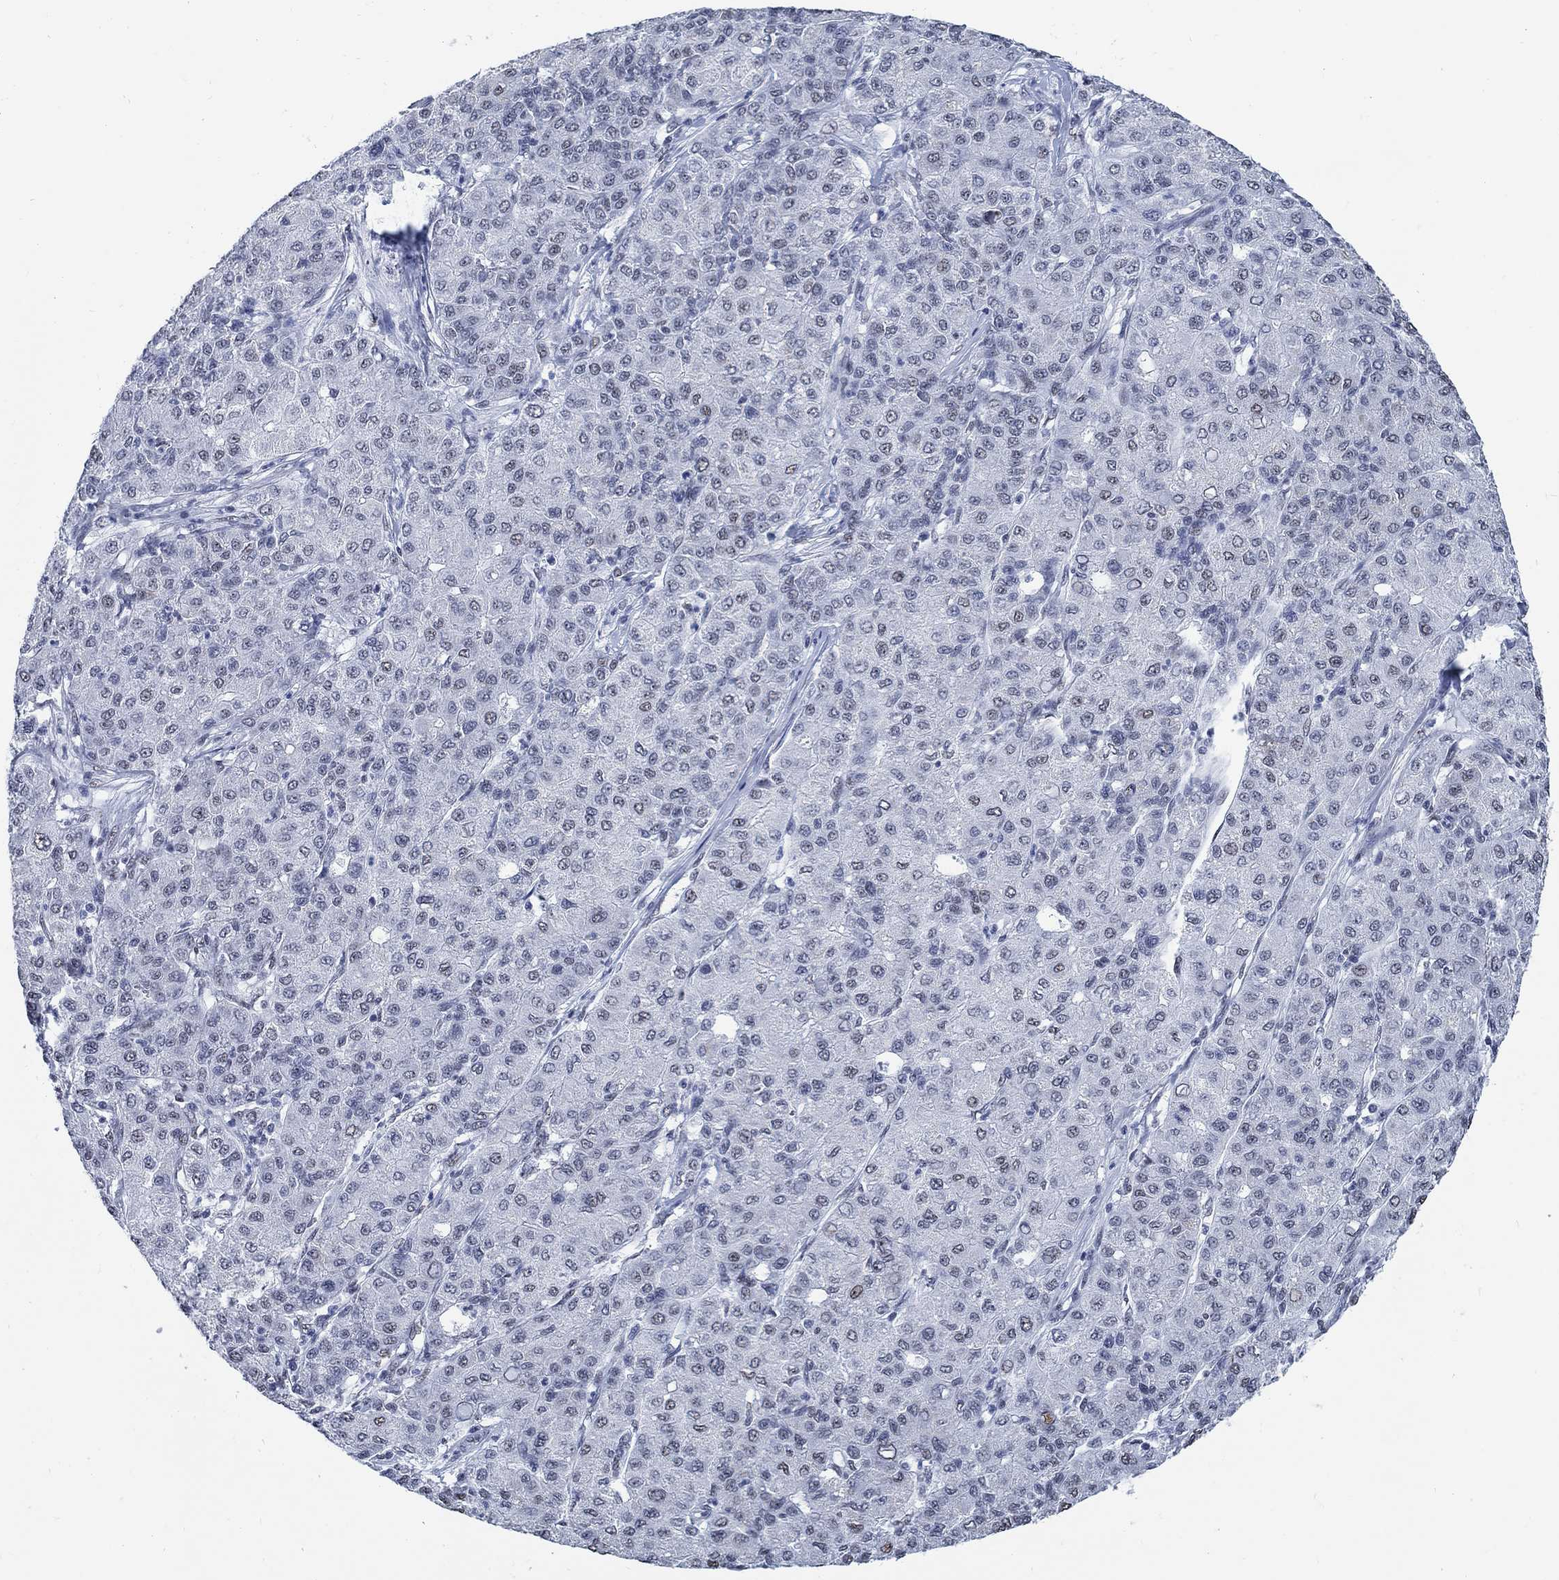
{"staining": {"intensity": "weak", "quantity": "<25%", "location": "nuclear"}, "tissue": "liver cancer", "cell_type": "Tumor cells", "image_type": "cancer", "snomed": [{"axis": "morphology", "description": "Carcinoma, Hepatocellular, NOS"}, {"axis": "topography", "description": "Liver"}], "caption": "Immunohistochemistry (IHC) histopathology image of human liver cancer (hepatocellular carcinoma) stained for a protein (brown), which shows no positivity in tumor cells.", "gene": "DLK1", "patient": {"sex": "male", "age": 65}}